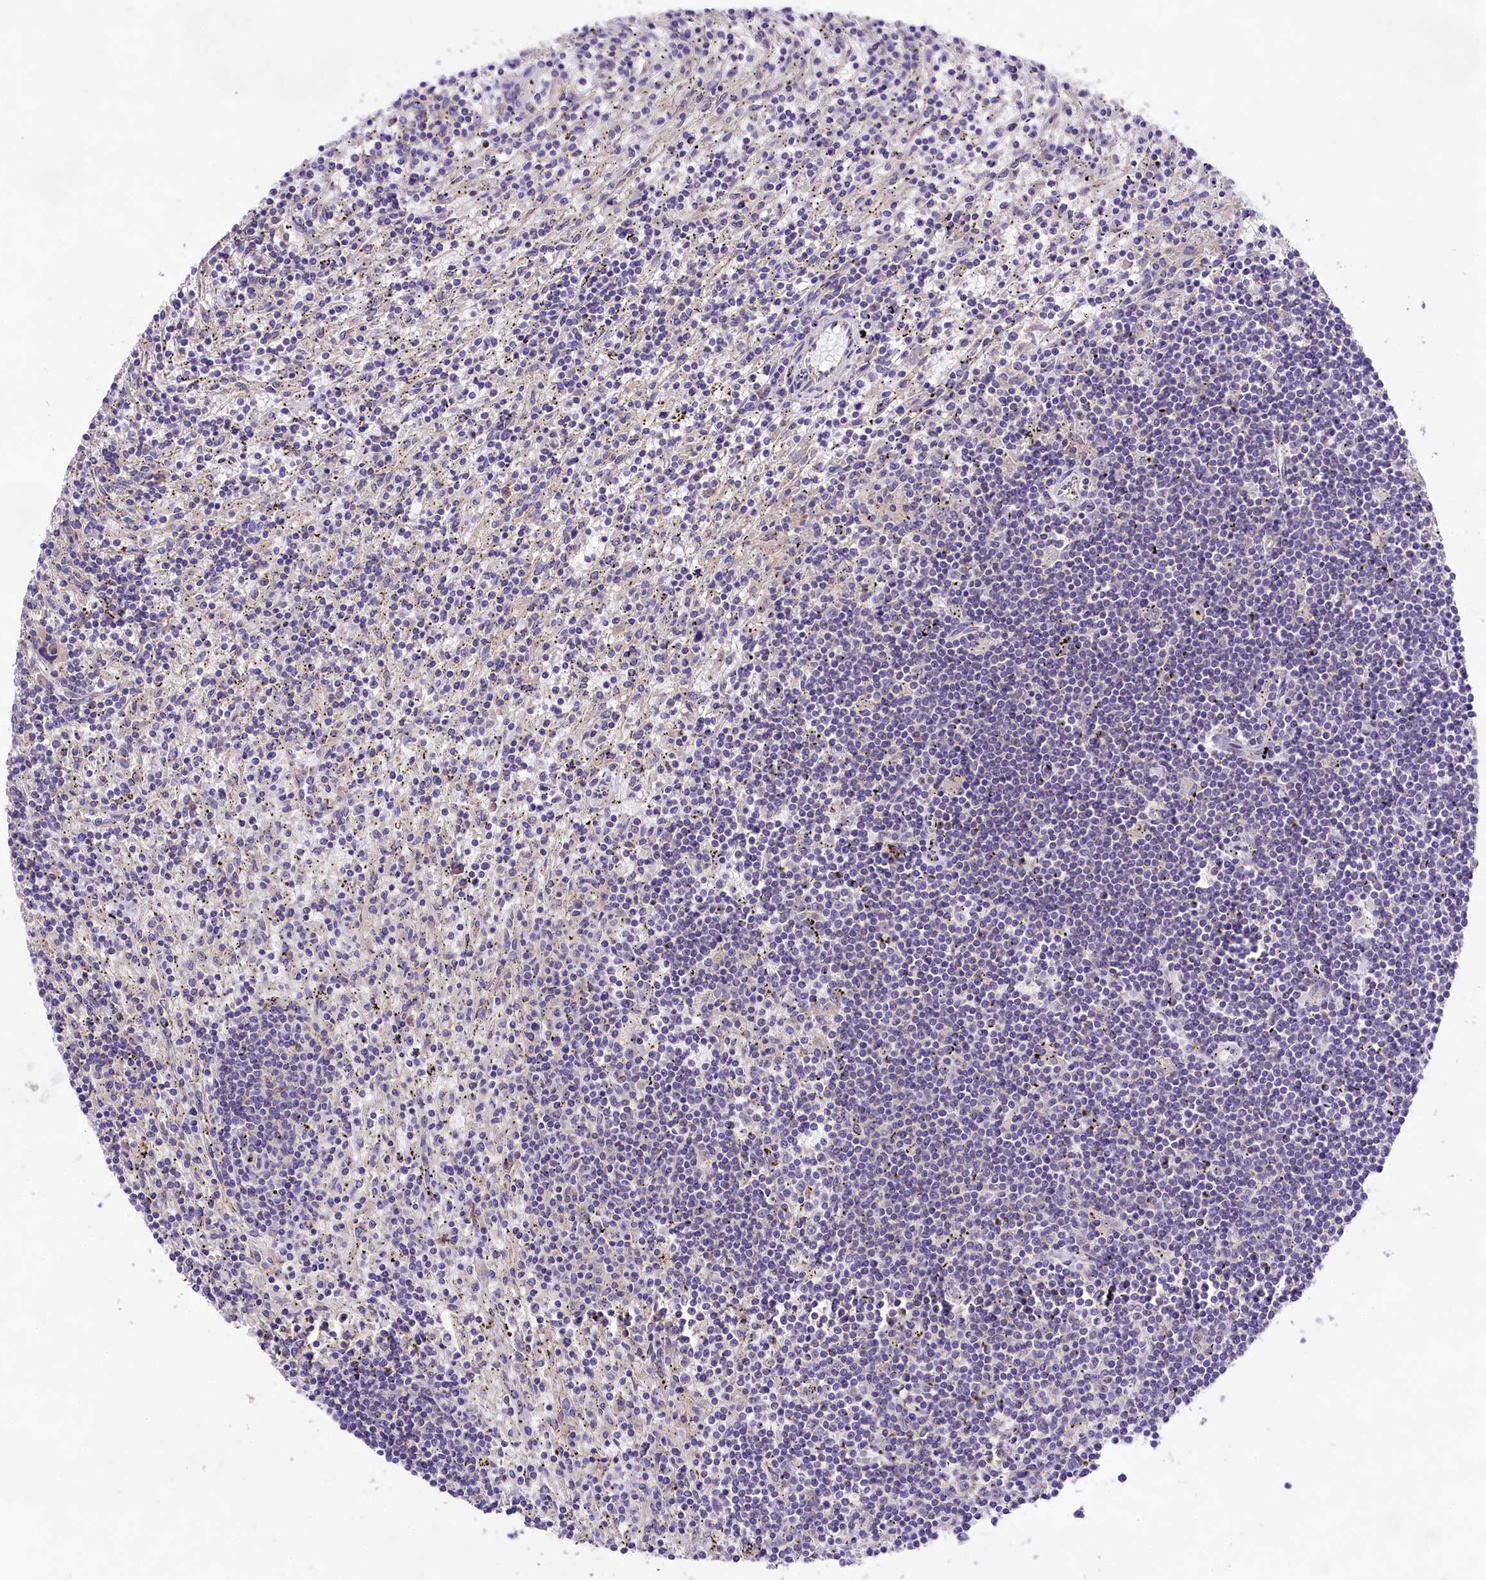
{"staining": {"intensity": "negative", "quantity": "none", "location": "none"}, "tissue": "lymphoma", "cell_type": "Tumor cells", "image_type": "cancer", "snomed": [{"axis": "morphology", "description": "Malignant lymphoma, non-Hodgkin's type, Low grade"}, {"axis": "topography", "description": "Spleen"}], "caption": "Image shows no protein staining in tumor cells of lymphoma tissue.", "gene": "PEMT", "patient": {"sex": "male", "age": 76}}